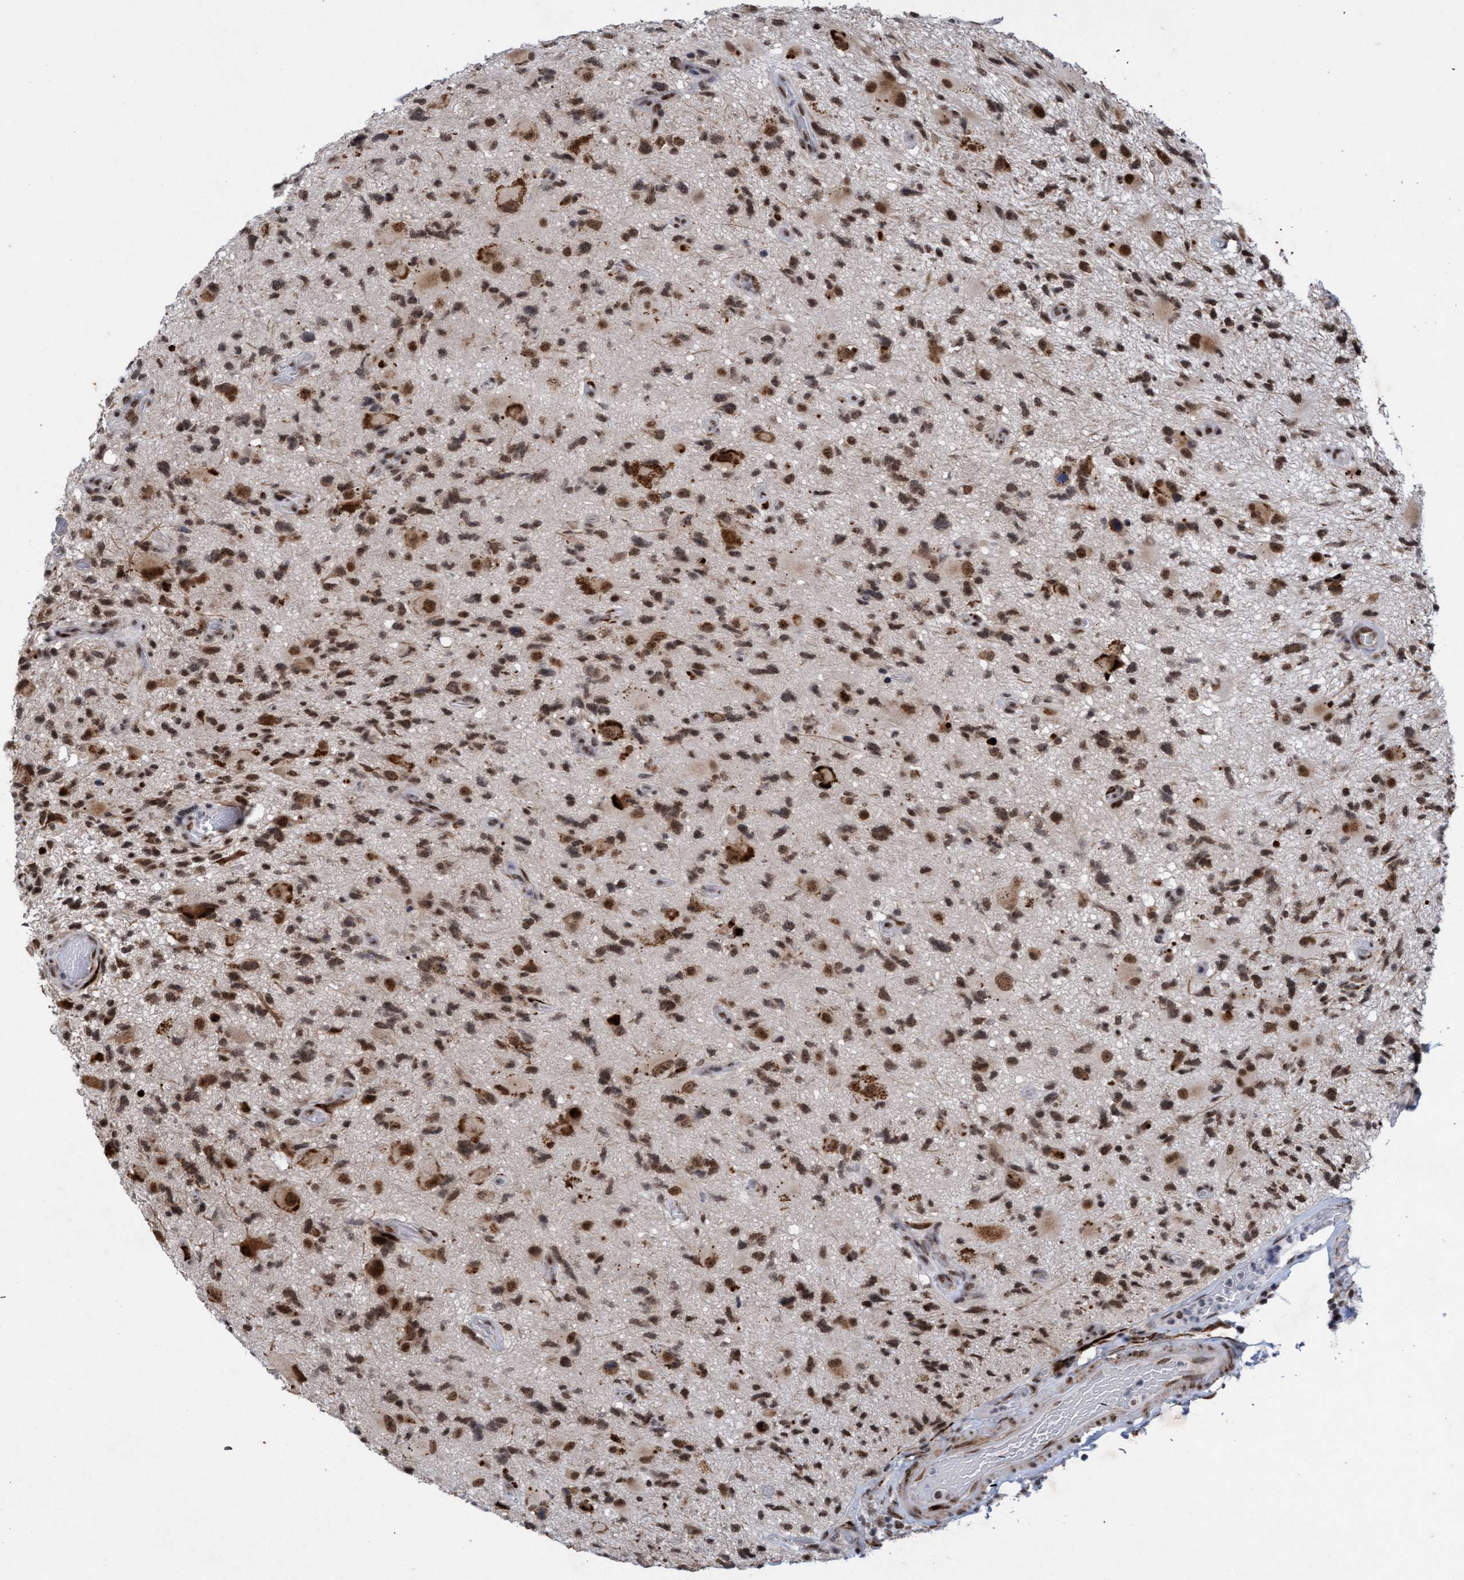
{"staining": {"intensity": "moderate", "quantity": ">75%", "location": "cytoplasmic/membranous,nuclear"}, "tissue": "glioma", "cell_type": "Tumor cells", "image_type": "cancer", "snomed": [{"axis": "morphology", "description": "Glioma, malignant, High grade"}, {"axis": "topography", "description": "Brain"}], "caption": "A high-resolution micrograph shows immunohistochemistry staining of malignant glioma (high-grade), which displays moderate cytoplasmic/membranous and nuclear expression in about >75% of tumor cells.", "gene": "GLT6D1", "patient": {"sex": "male", "age": 33}}